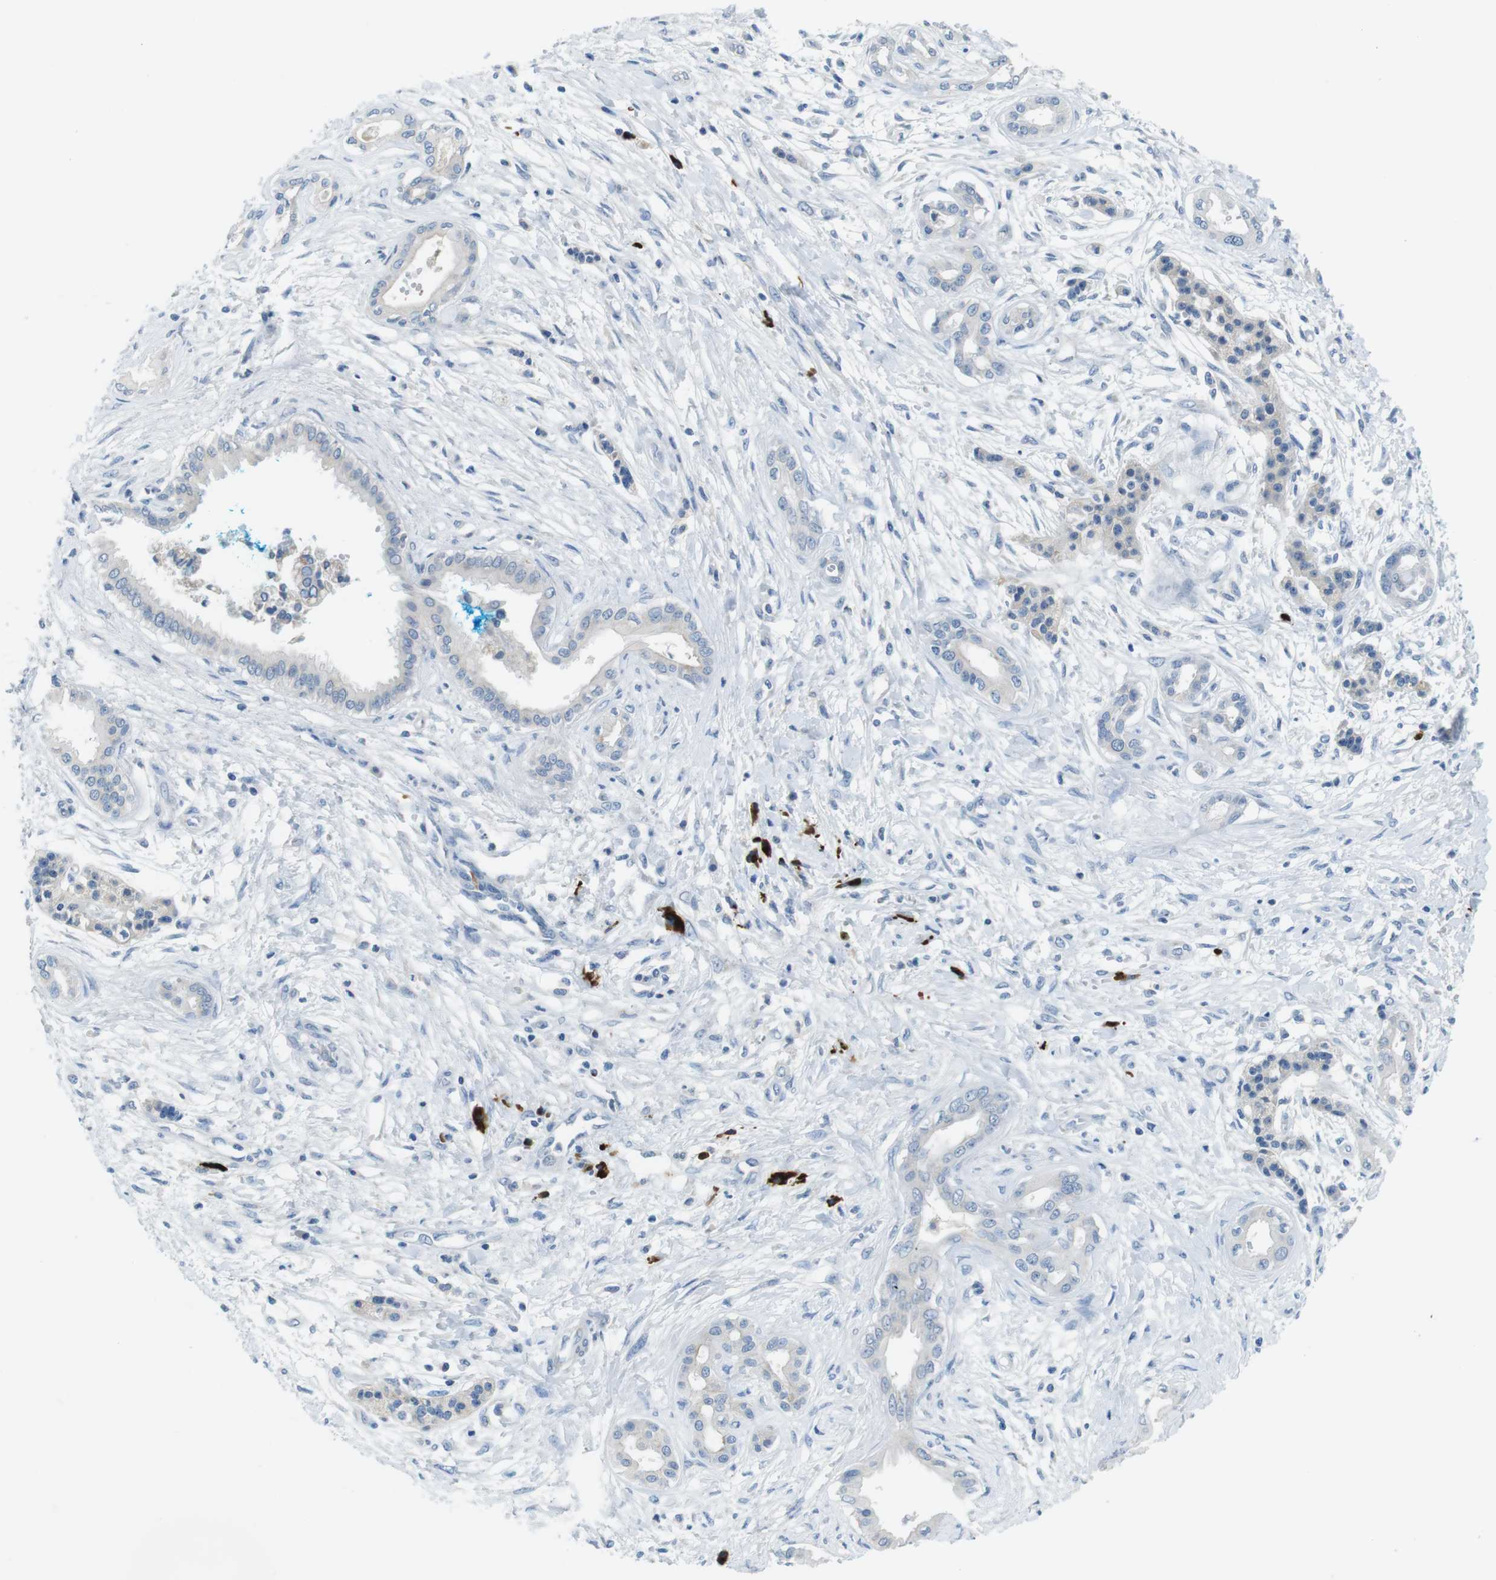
{"staining": {"intensity": "negative", "quantity": "none", "location": "none"}, "tissue": "pancreatic cancer", "cell_type": "Tumor cells", "image_type": "cancer", "snomed": [{"axis": "morphology", "description": "Adenocarcinoma, NOS"}, {"axis": "topography", "description": "Pancreas"}], "caption": "Protein analysis of pancreatic cancer reveals no significant positivity in tumor cells.", "gene": "SLC35A3", "patient": {"sex": "male", "age": 56}}